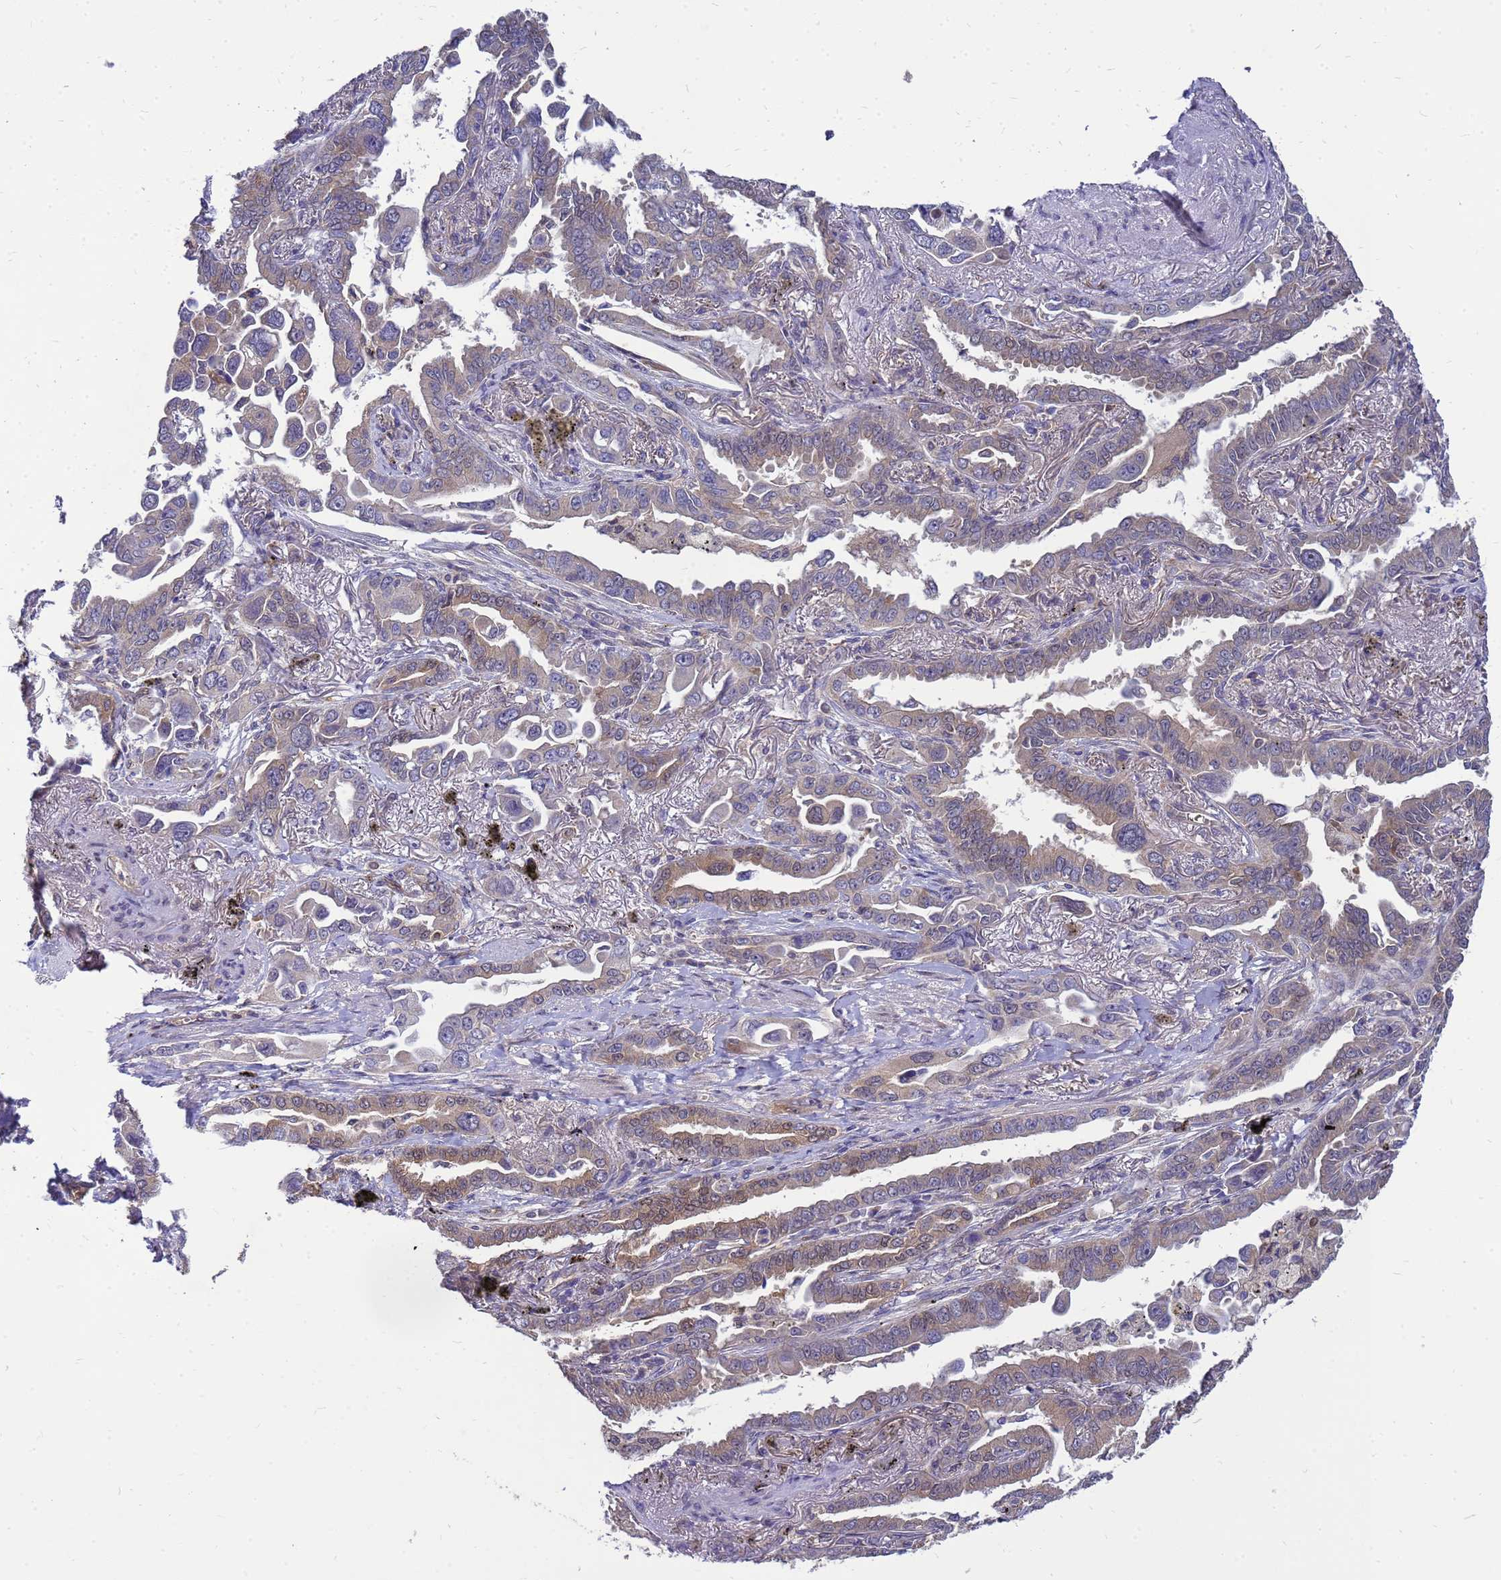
{"staining": {"intensity": "moderate", "quantity": "<25%", "location": "cytoplasmic/membranous,nuclear"}, "tissue": "lung cancer", "cell_type": "Tumor cells", "image_type": "cancer", "snomed": [{"axis": "morphology", "description": "Adenocarcinoma, NOS"}, {"axis": "topography", "description": "Lung"}], "caption": "Protein expression by IHC shows moderate cytoplasmic/membranous and nuclear expression in about <25% of tumor cells in lung cancer. (DAB (3,3'-diaminobenzidine) IHC, brown staining for protein, blue staining for nuclei).", "gene": "EIF4EBP3", "patient": {"sex": "male", "age": 67}}